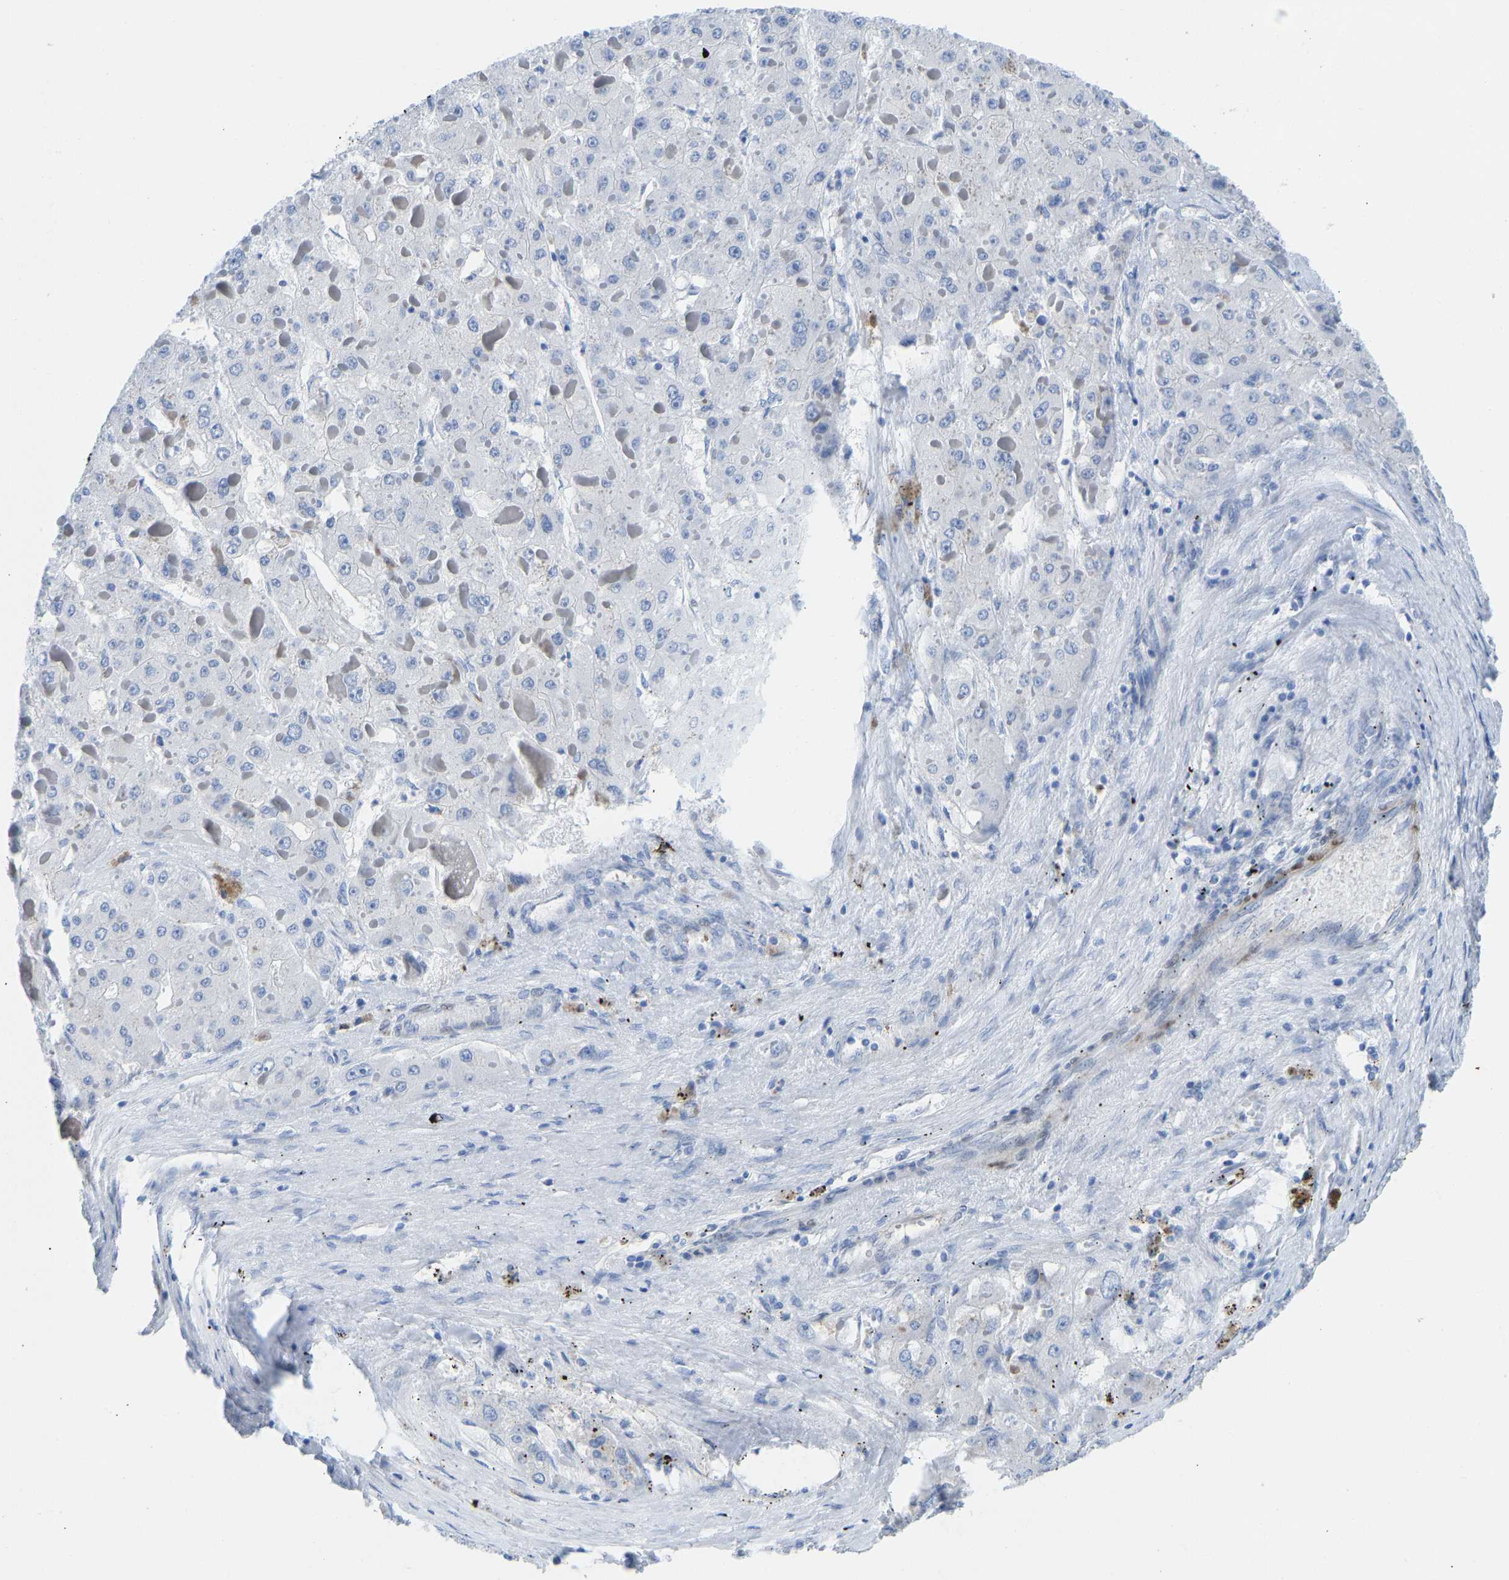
{"staining": {"intensity": "negative", "quantity": "none", "location": "none"}, "tissue": "liver cancer", "cell_type": "Tumor cells", "image_type": "cancer", "snomed": [{"axis": "morphology", "description": "Carcinoma, Hepatocellular, NOS"}, {"axis": "topography", "description": "Liver"}], "caption": "The micrograph displays no staining of tumor cells in liver hepatocellular carcinoma.", "gene": "NKAIN3", "patient": {"sex": "female", "age": 73}}